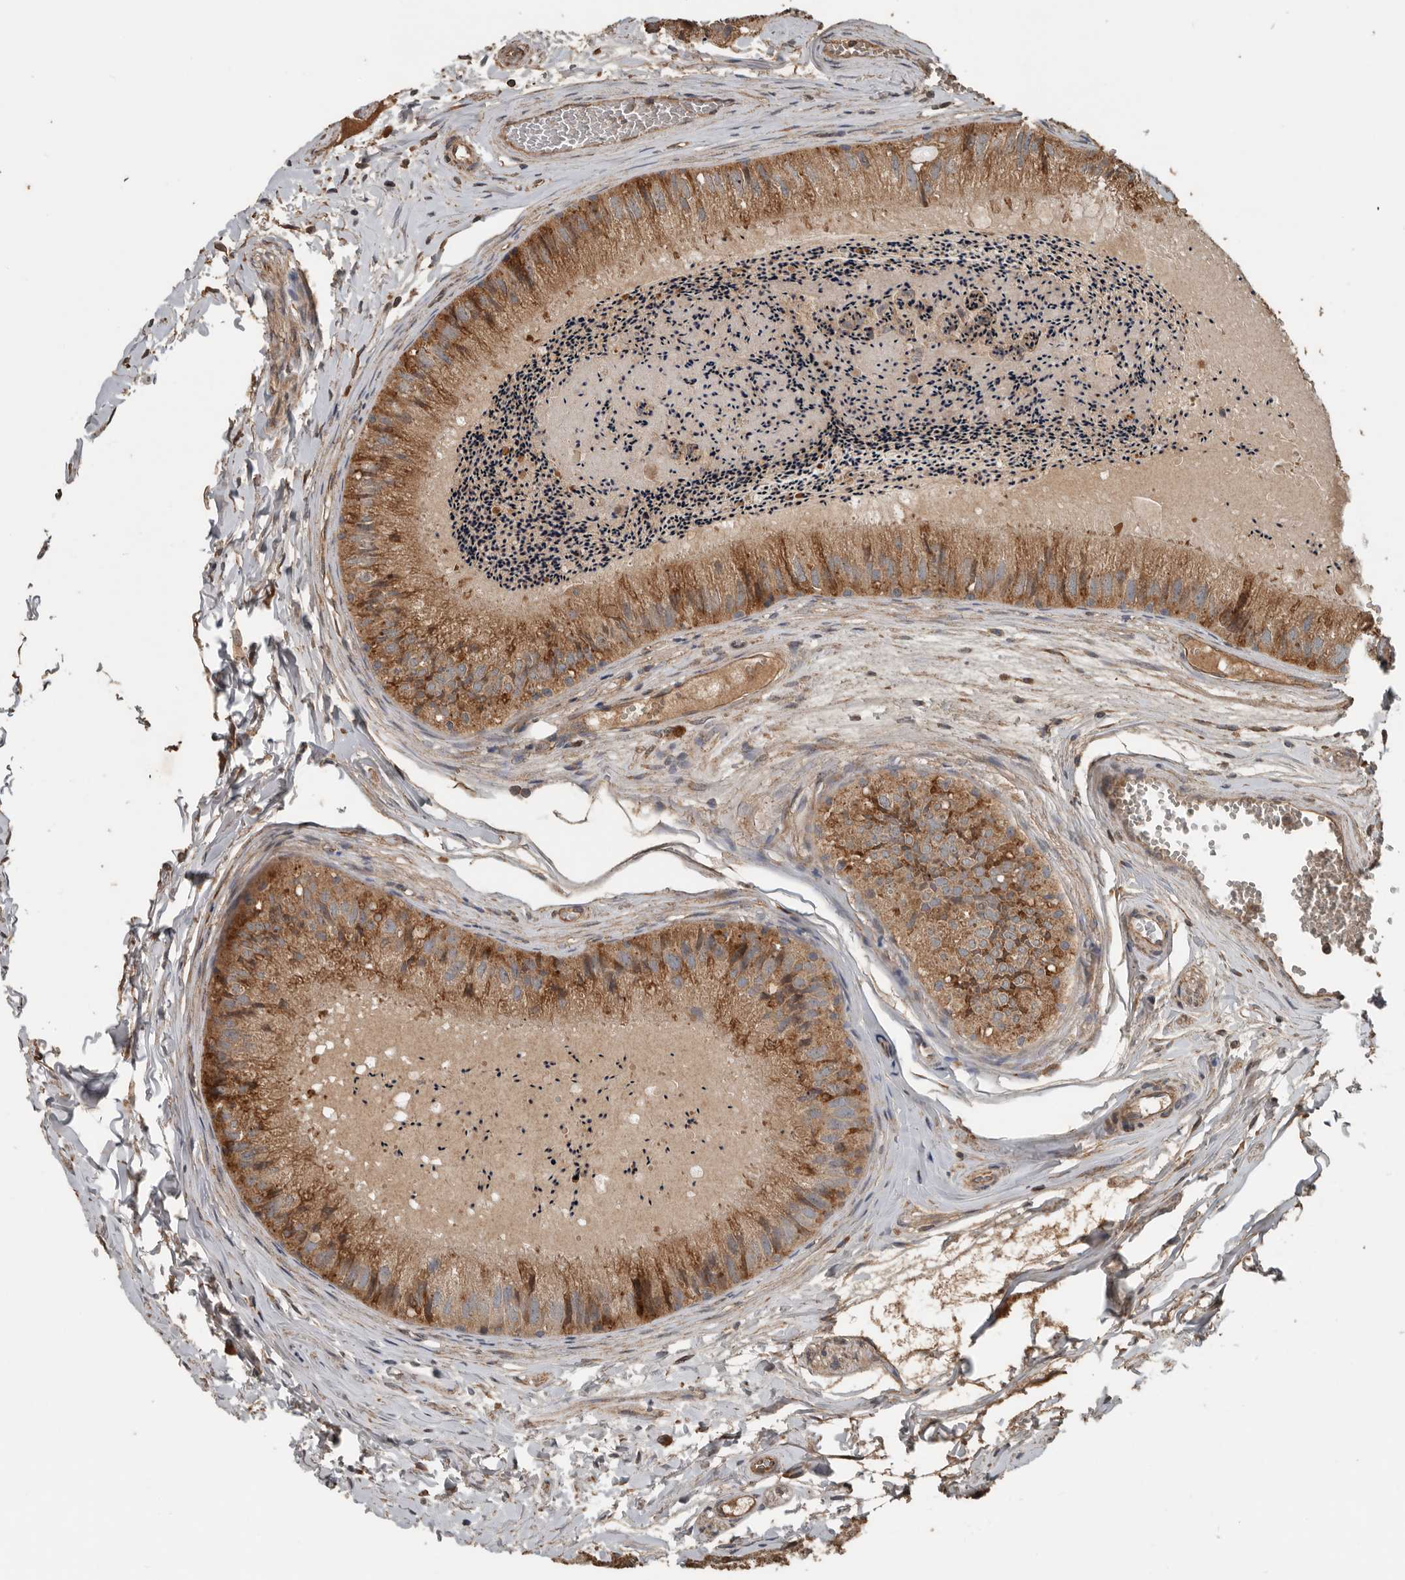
{"staining": {"intensity": "moderate", "quantity": ">75%", "location": "cytoplasmic/membranous"}, "tissue": "epididymis", "cell_type": "Glandular cells", "image_type": "normal", "snomed": [{"axis": "morphology", "description": "Normal tissue, NOS"}, {"axis": "topography", "description": "Epididymis"}], "caption": "Moderate cytoplasmic/membranous expression is seen in about >75% of glandular cells in unremarkable epididymis.", "gene": "RNF207", "patient": {"sex": "male", "age": 31}}